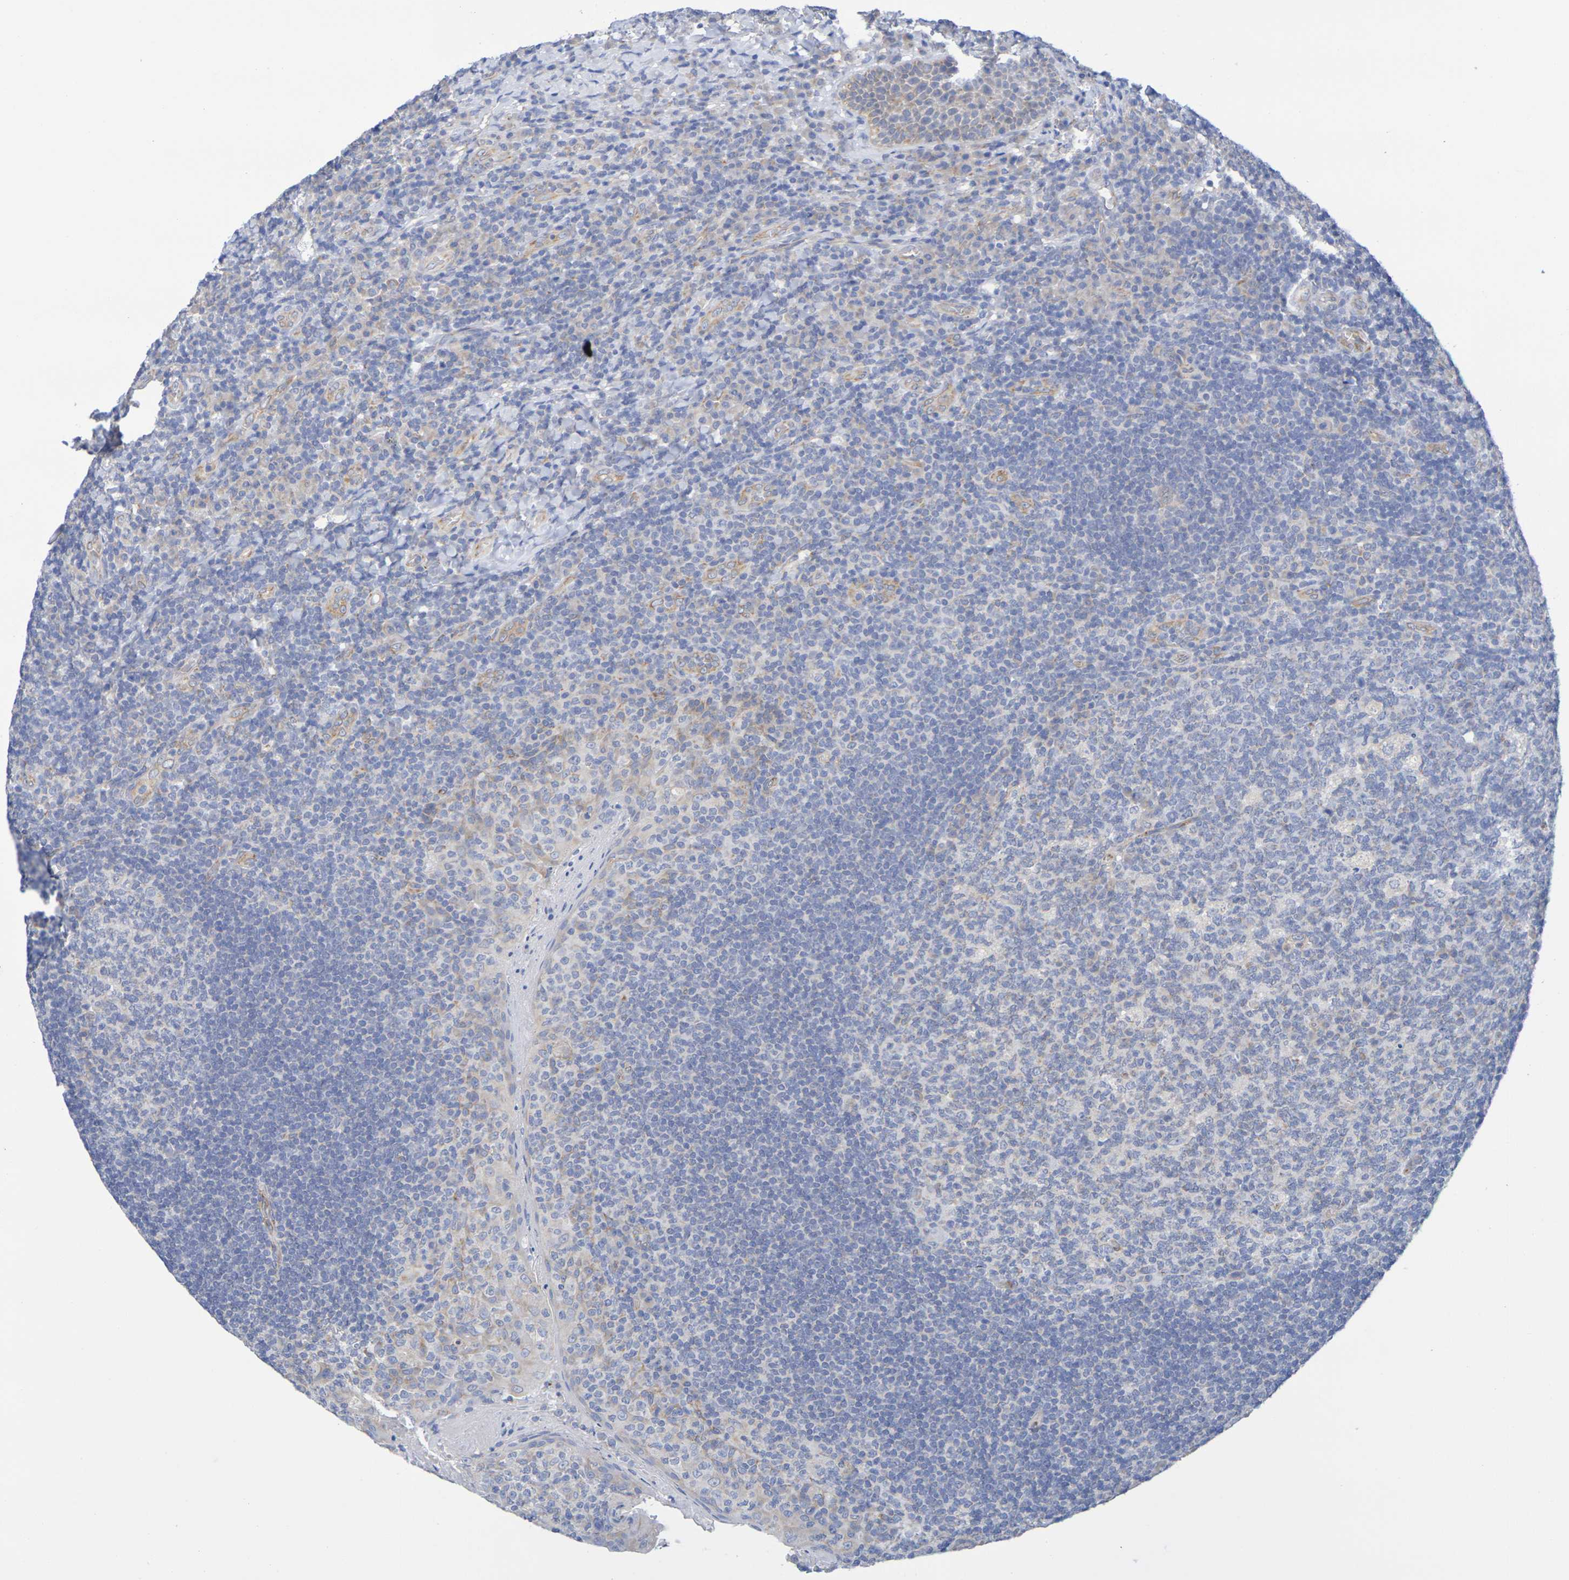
{"staining": {"intensity": "weak", "quantity": "25%-75%", "location": "cytoplasmic/membranous"}, "tissue": "tonsil", "cell_type": "Germinal center cells", "image_type": "normal", "snomed": [{"axis": "morphology", "description": "Normal tissue, NOS"}, {"axis": "topography", "description": "Tonsil"}], "caption": "Weak cytoplasmic/membranous protein expression is appreciated in approximately 25%-75% of germinal center cells in tonsil.", "gene": "TMCC3", "patient": {"sex": "male", "age": 17}}